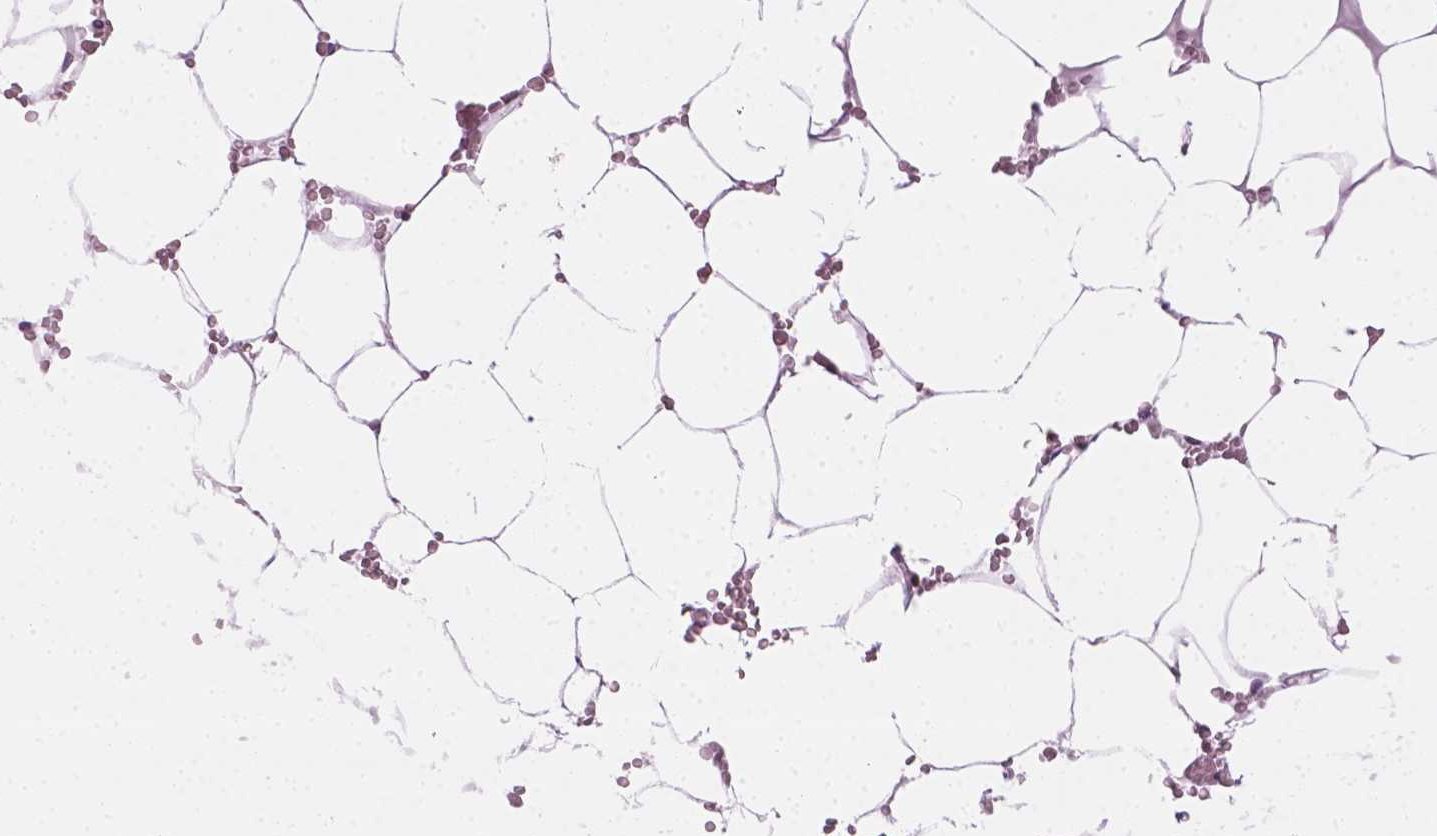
{"staining": {"intensity": "moderate", "quantity": "<25%", "location": "nuclear"}, "tissue": "bone marrow", "cell_type": "Hematopoietic cells", "image_type": "normal", "snomed": [{"axis": "morphology", "description": "Normal tissue, NOS"}, {"axis": "topography", "description": "Bone marrow"}], "caption": "Bone marrow stained with immunohistochemistry (IHC) reveals moderate nuclear expression in approximately <25% of hematopoietic cells.", "gene": "DENND4A", "patient": {"sex": "female", "age": 52}}